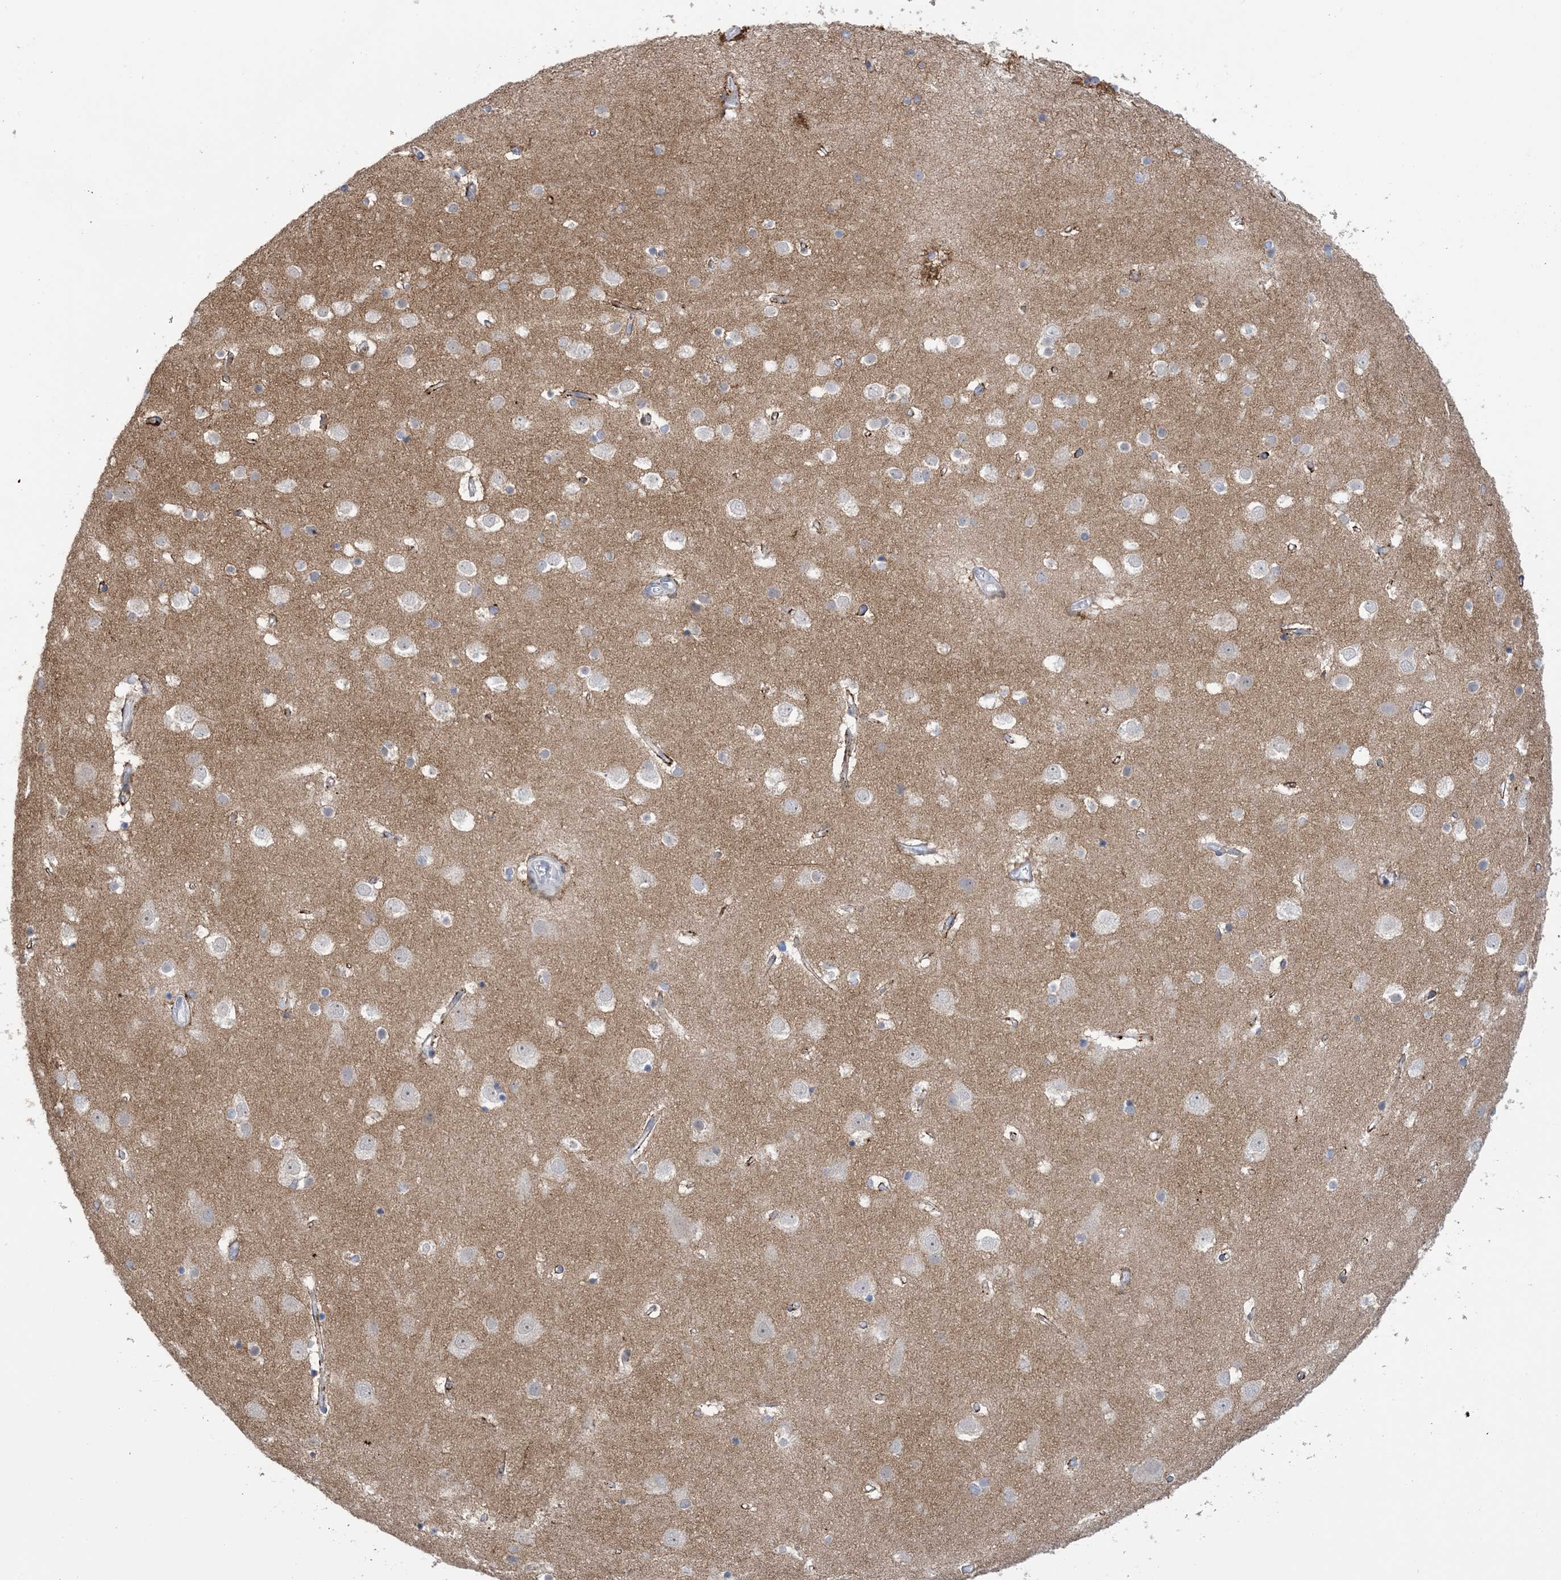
{"staining": {"intensity": "weak", "quantity": "25%-75%", "location": "cytoplasmic/membranous"}, "tissue": "cerebral cortex", "cell_type": "Endothelial cells", "image_type": "normal", "snomed": [{"axis": "morphology", "description": "Normal tissue, NOS"}, {"axis": "topography", "description": "Cerebral cortex"}], "caption": "Benign cerebral cortex displays weak cytoplasmic/membranous expression in approximately 25%-75% of endothelial cells The protein is stained brown, and the nuclei are stained in blue (DAB IHC with brightfield microscopy, high magnification)..", "gene": "TTYH1", "patient": {"sex": "male", "age": 54}}